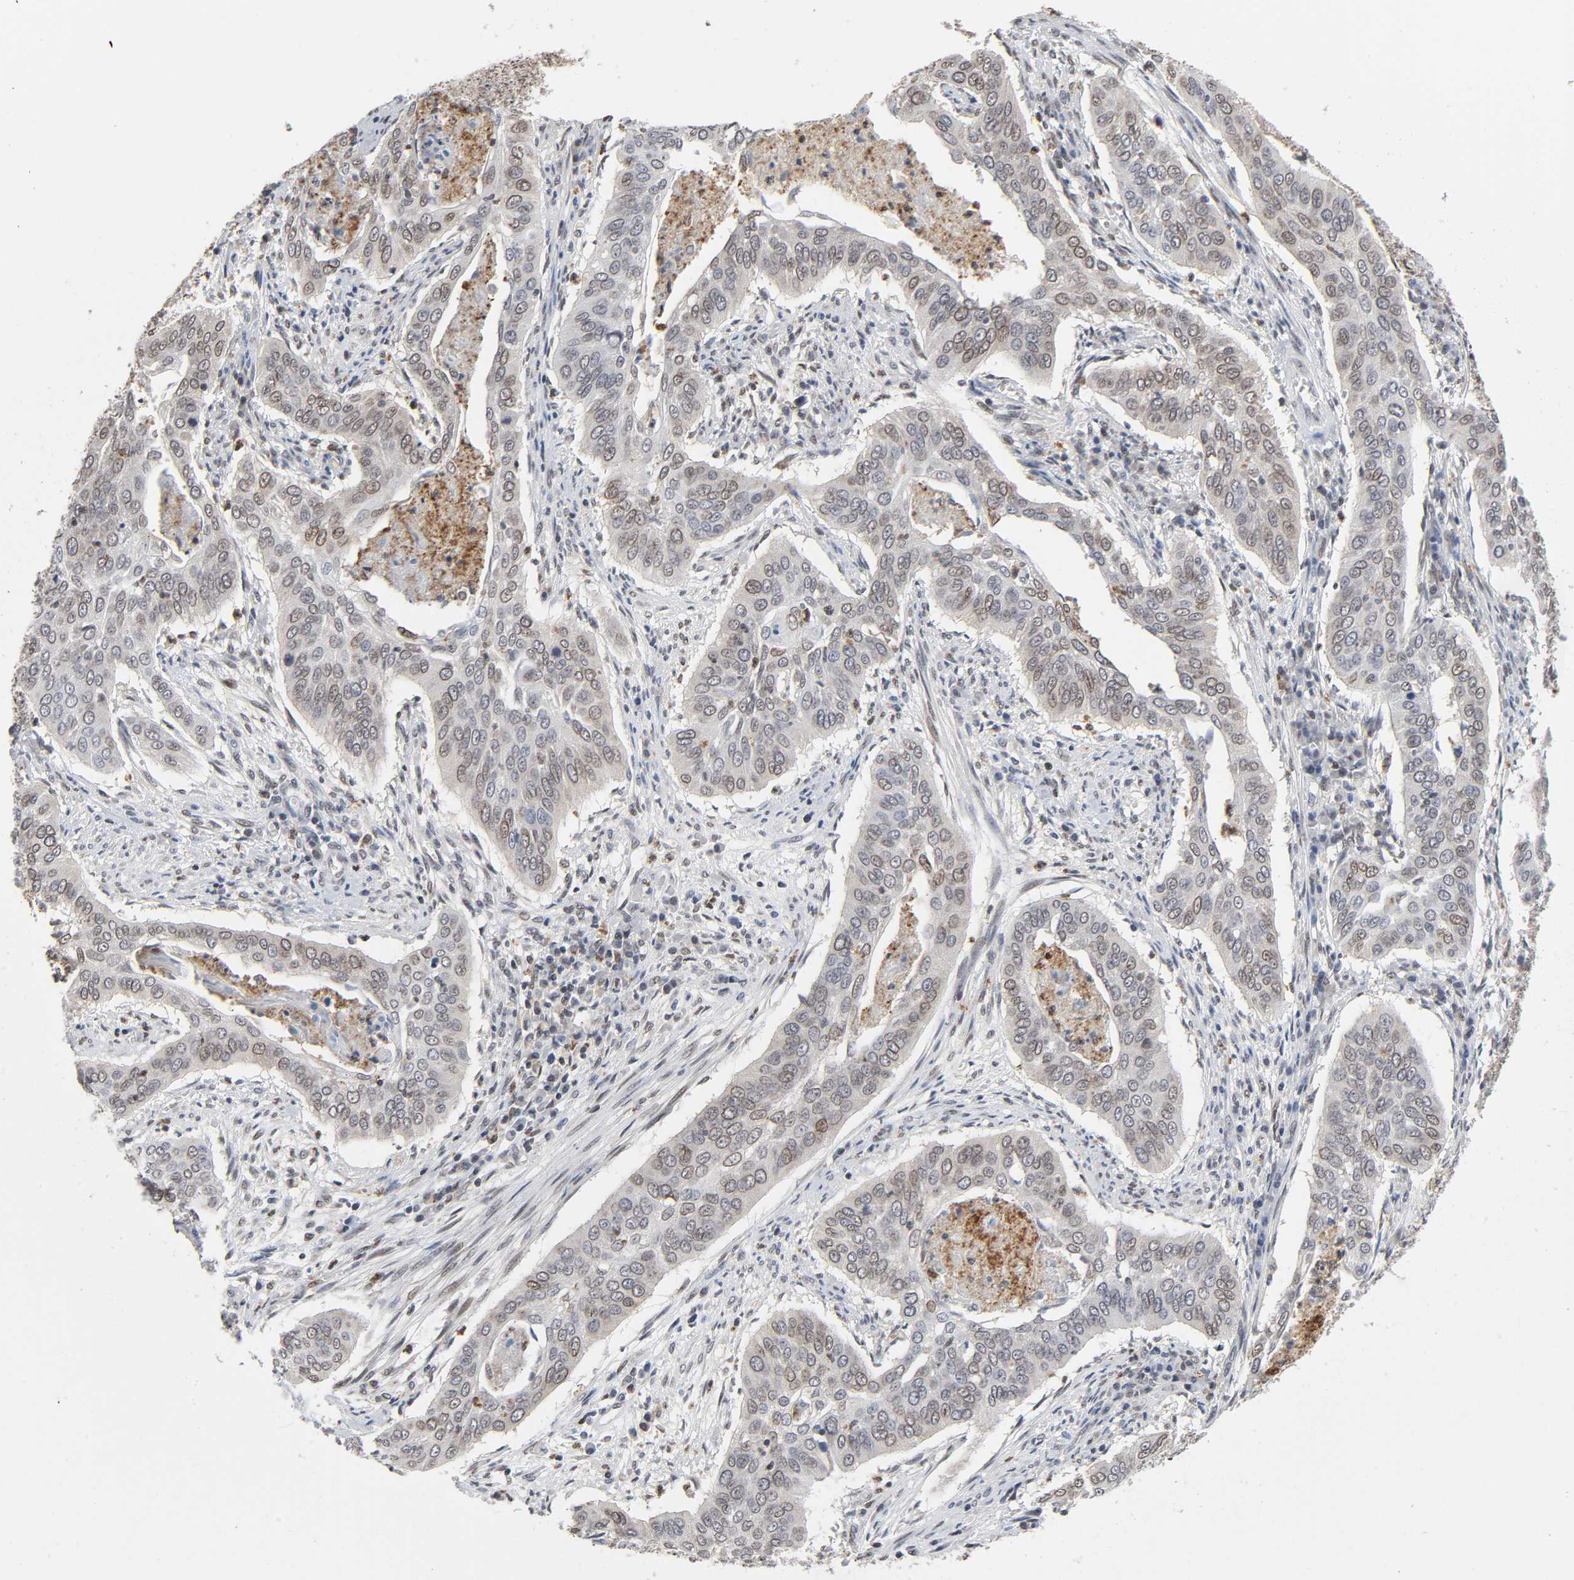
{"staining": {"intensity": "weak", "quantity": "<25%", "location": "nuclear"}, "tissue": "cervical cancer", "cell_type": "Tumor cells", "image_type": "cancer", "snomed": [{"axis": "morphology", "description": "Squamous cell carcinoma, NOS"}, {"axis": "topography", "description": "Cervix"}], "caption": "This is an IHC photomicrograph of human squamous cell carcinoma (cervical). There is no staining in tumor cells.", "gene": "SUMO1", "patient": {"sex": "female", "age": 39}}